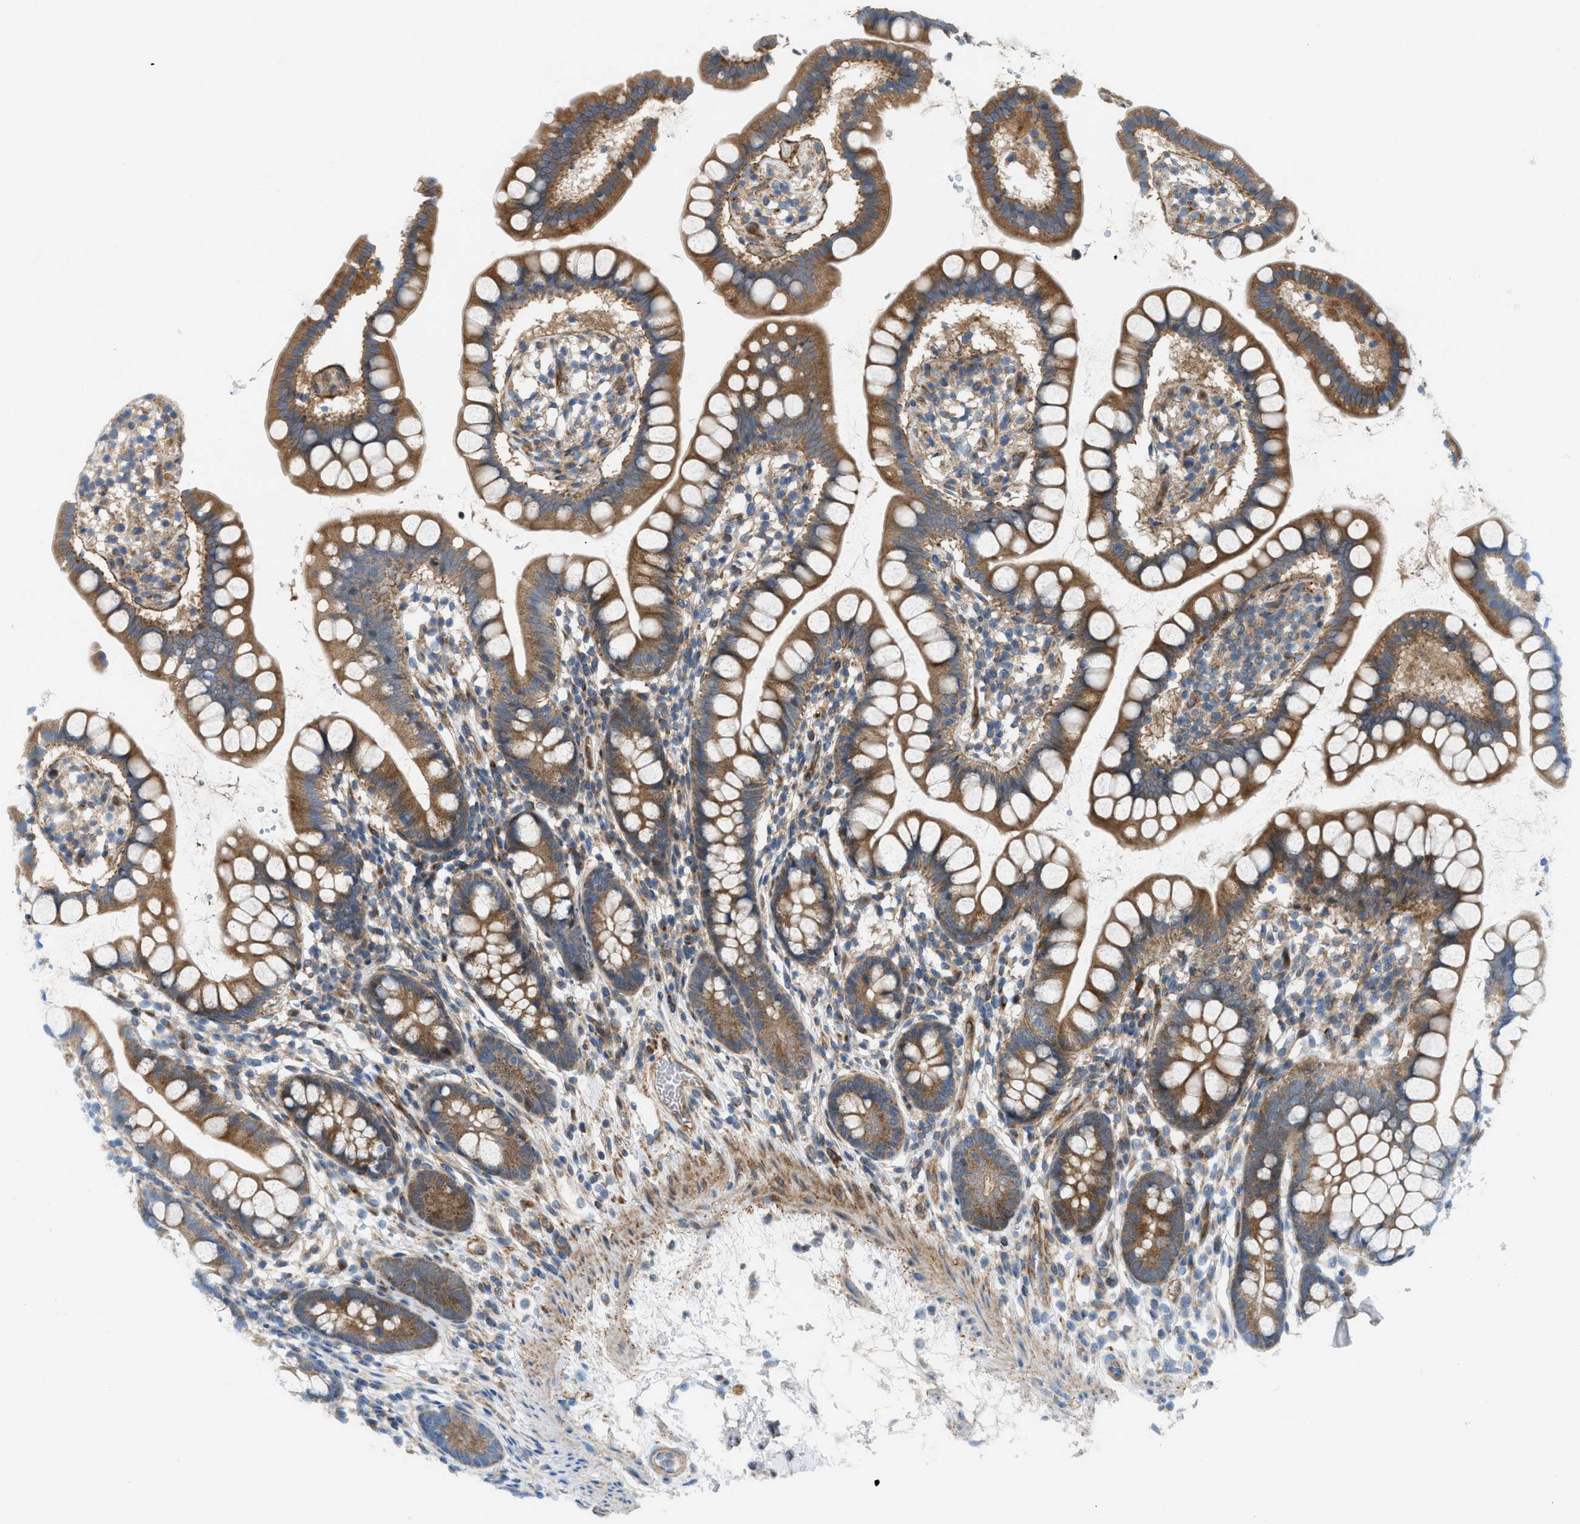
{"staining": {"intensity": "moderate", "quantity": ">75%", "location": "cytoplasmic/membranous"}, "tissue": "small intestine", "cell_type": "Glandular cells", "image_type": "normal", "snomed": [{"axis": "morphology", "description": "Normal tissue, NOS"}, {"axis": "topography", "description": "Small intestine"}], "caption": "High-power microscopy captured an IHC micrograph of unremarkable small intestine, revealing moderate cytoplasmic/membranous staining in about >75% of glandular cells.", "gene": "CYB5D1", "patient": {"sex": "female", "age": 84}}